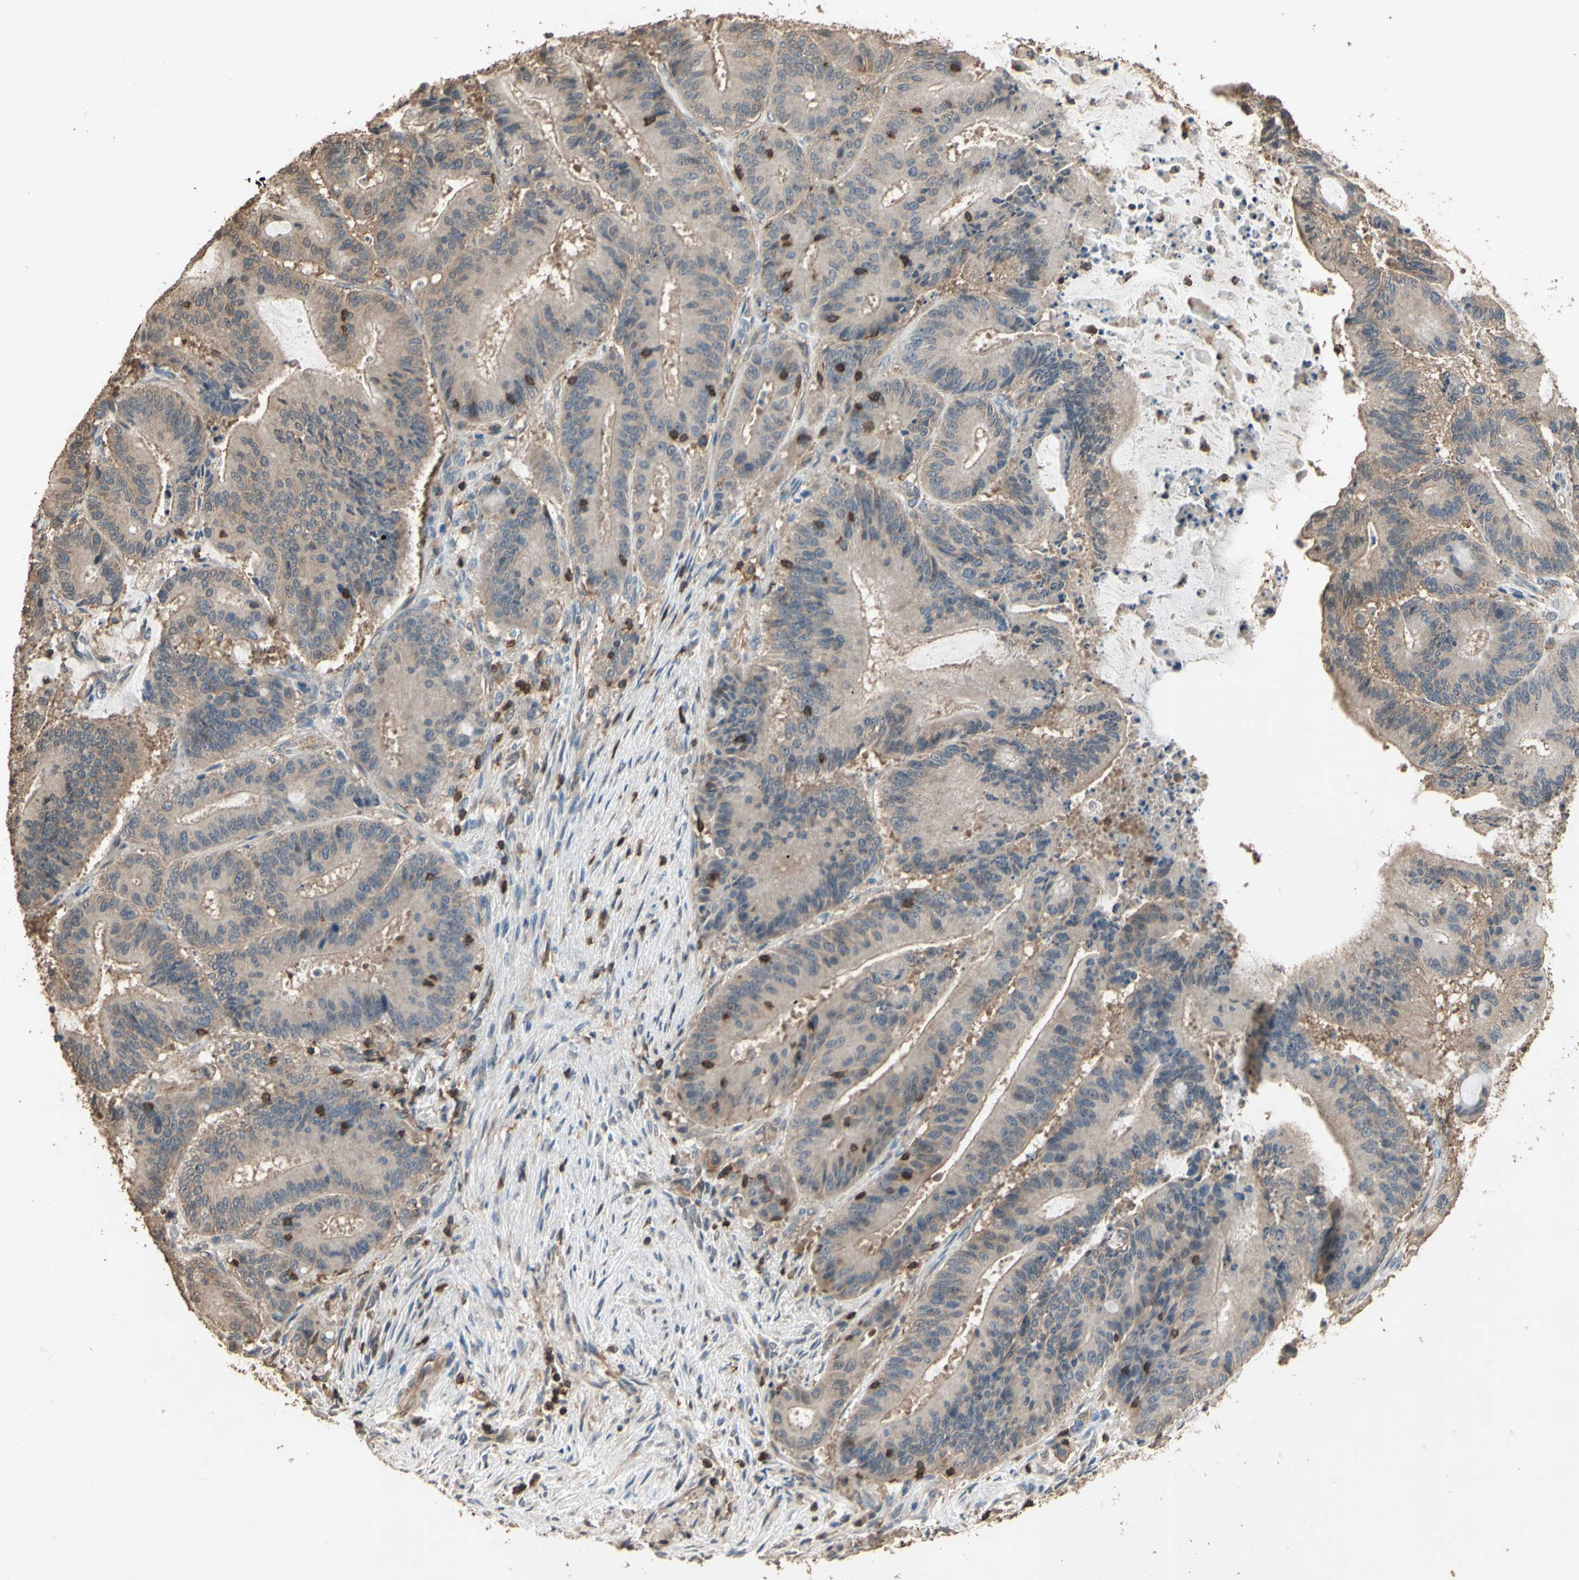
{"staining": {"intensity": "weak", "quantity": "25%-75%", "location": "cytoplasmic/membranous"}, "tissue": "liver cancer", "cell_type": "Tumor cells", "image_type": "cancer", "snomed": [{"axis": "morphology", "description": "Cholangiocarcinoma"}, {"axis": "topography", "description": "Liver"}], "caption": "Immunohistochemistry (DAB (3,3'-diaminobenzidine)) staining of liver cholangiocarcinoma displays weak cytoplasmic/membranous protein expression in about 25%-75% of tumor cells.", "gene": "MAP3K10", "patient": {"sex": "female", "age": 73}}